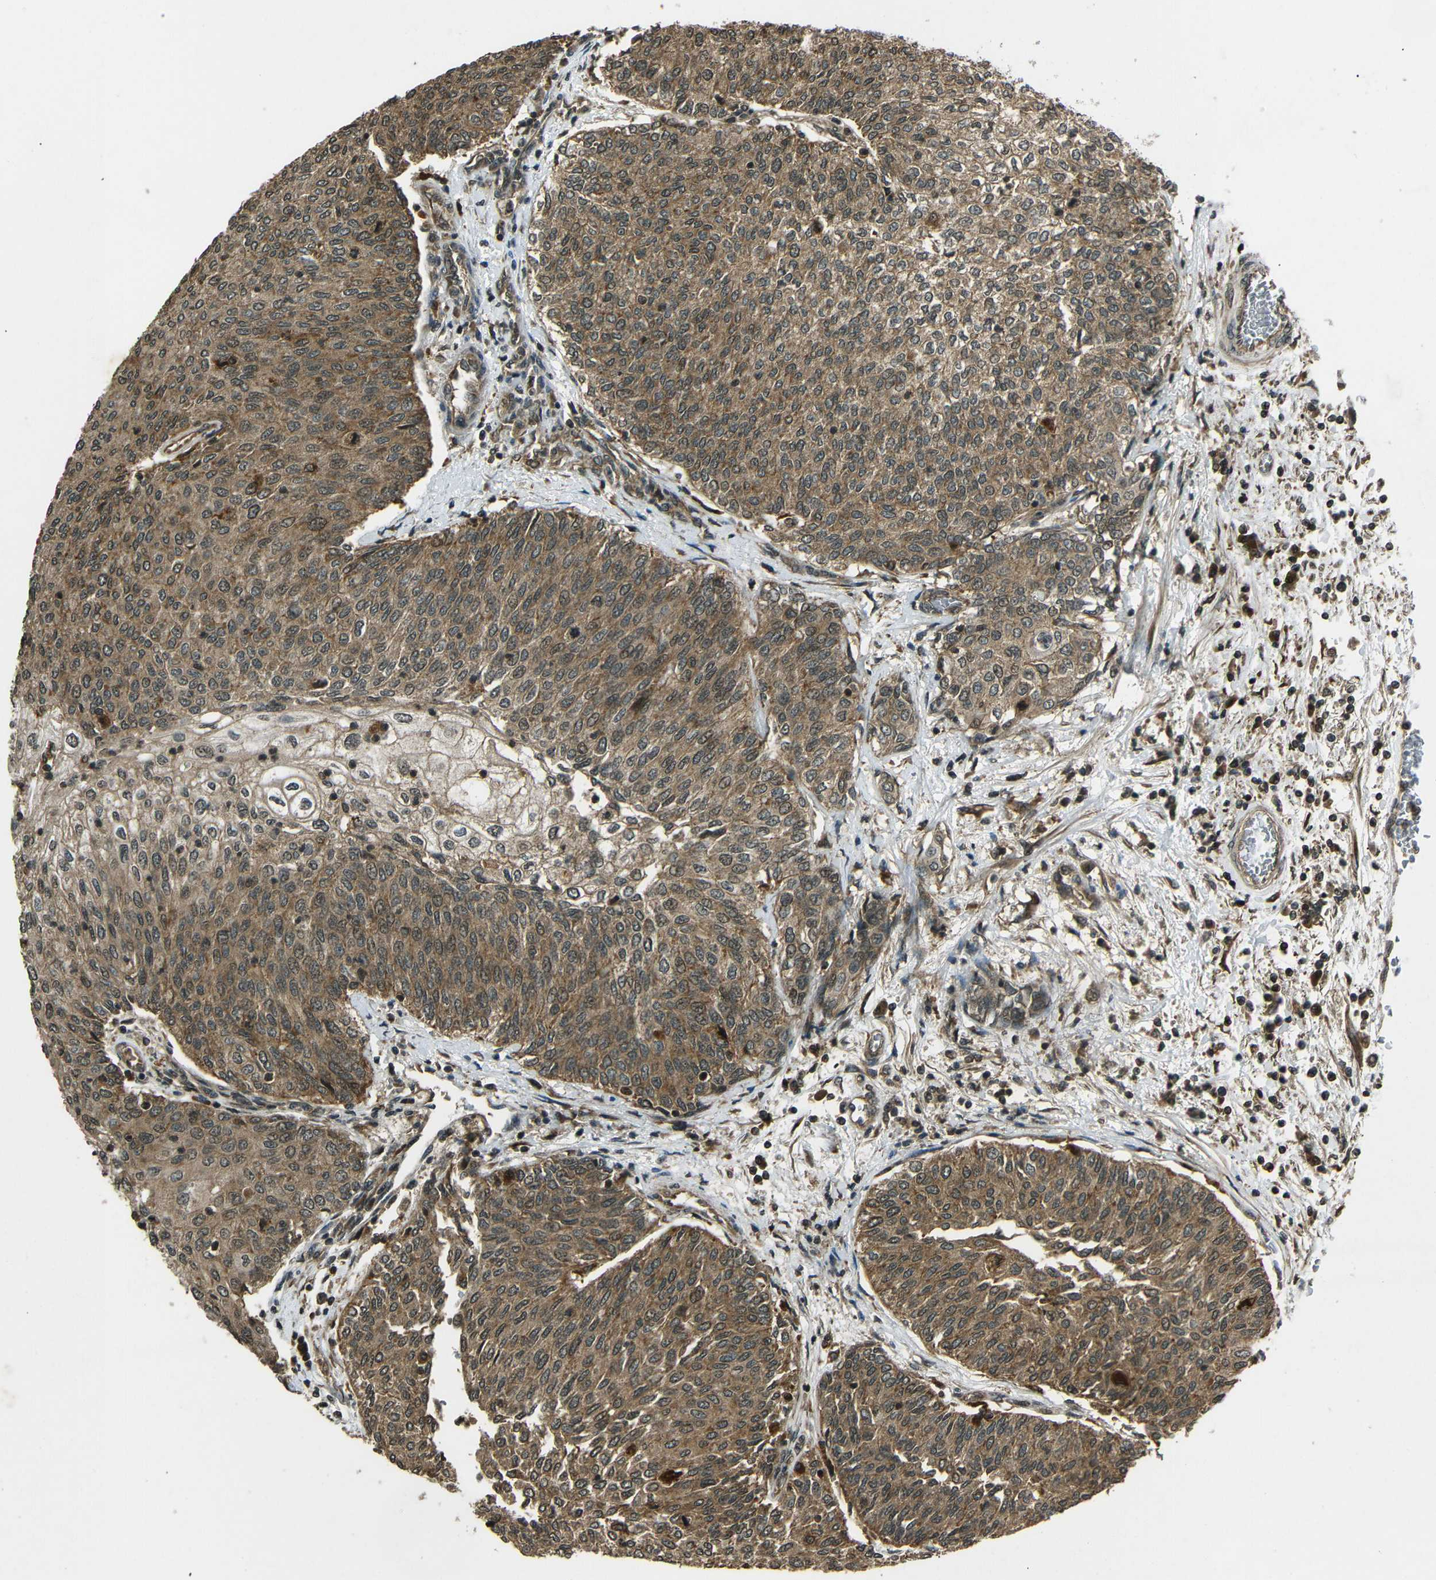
{"staining": {"intensity": "moderate", "quantity": ">75%", "location": "cytoplasmic/membranous,nuclear"}, "tissue": "urothelial cancer", "cell_type": "Tumor cells", "image_type": "cancer", "snomed": [{"axis": "morphology", "description": "Urothelial carcinoma, Low grade"}, {"axis": "topography", "description": "Urinary bladder"}], "caption": "A photomicrograph of low-grade urothelial carcinoma stained for a protein shows moderate cytoplasmic/membranous and nuclear brown staining in tumor cells.", "gene": "PLK2", "patient": {"sex": "female", "age": 79}}